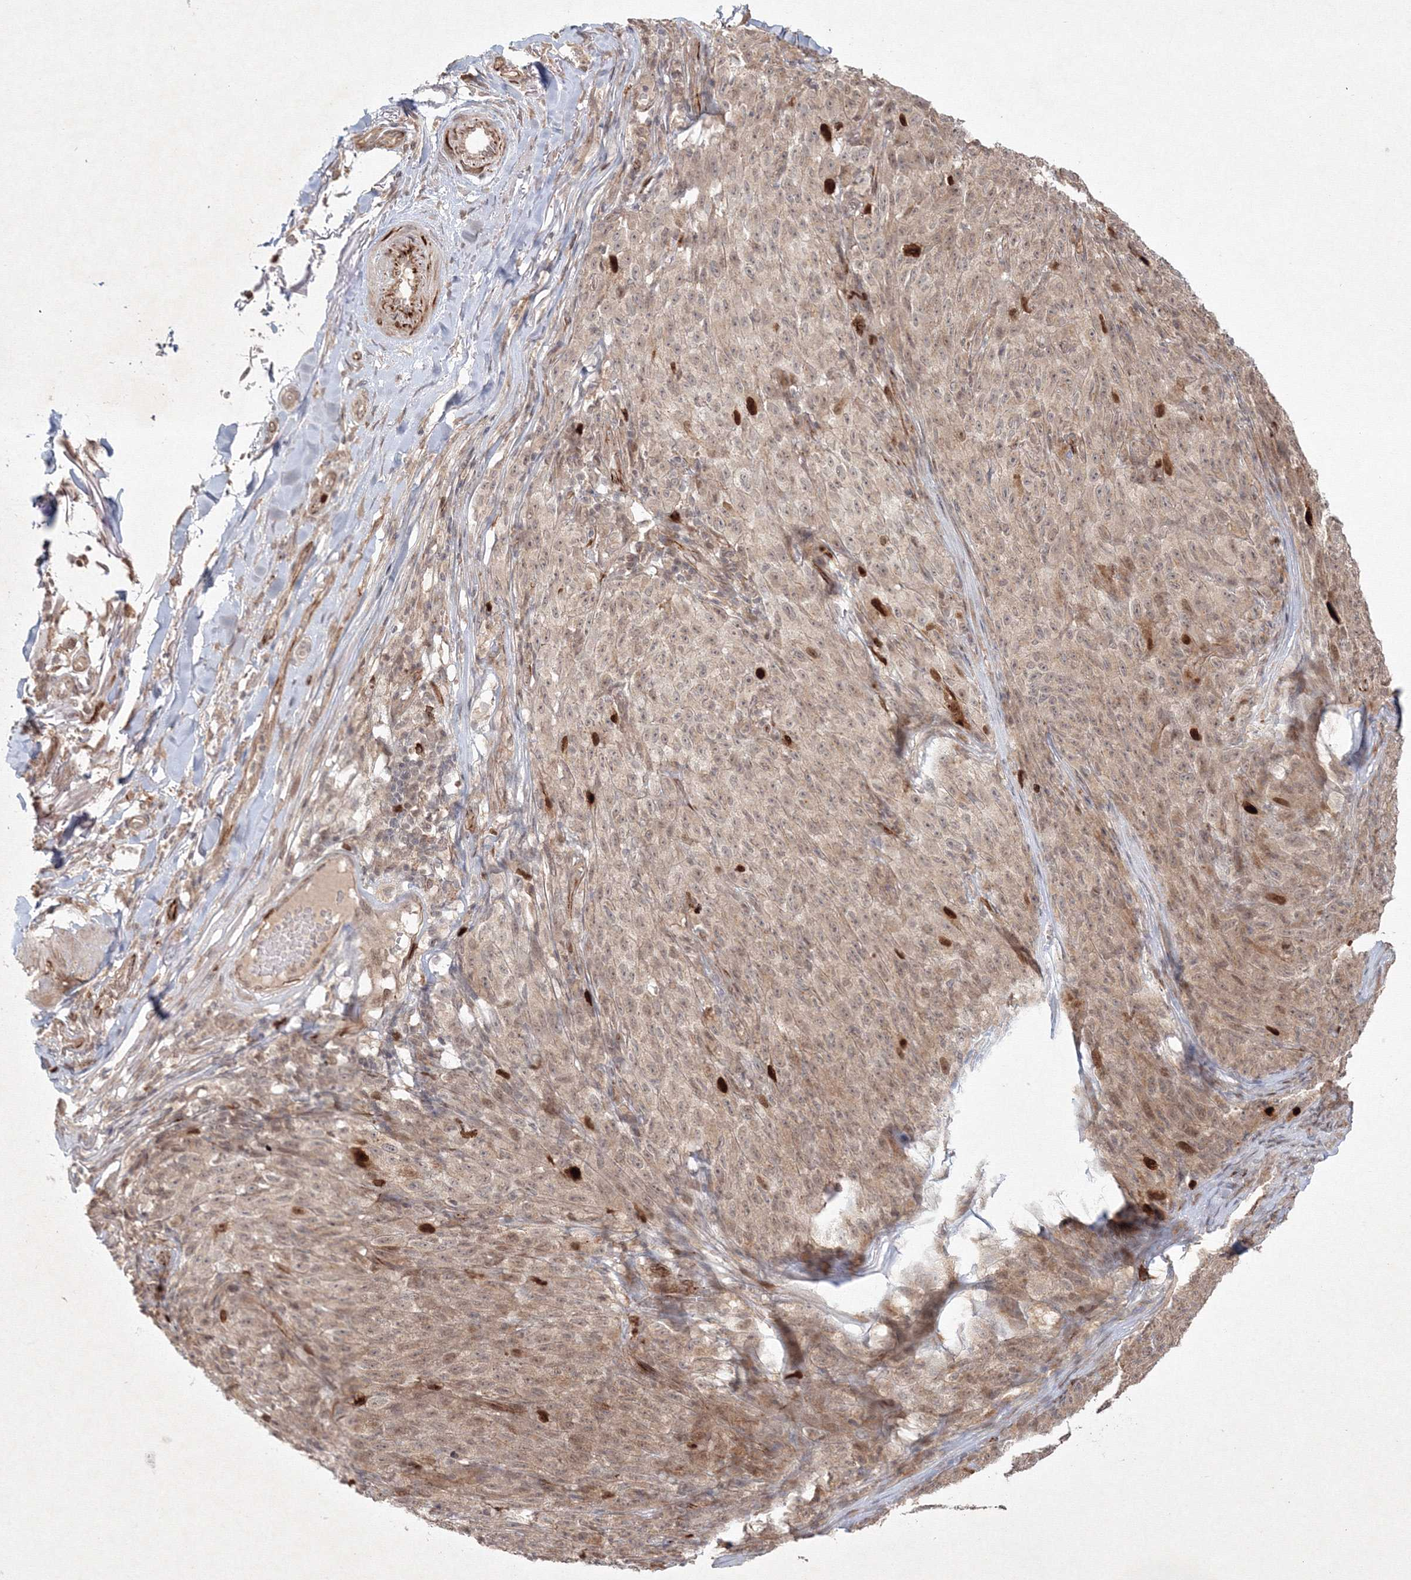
{"staining": {"intensity": "weak", "quantity": ">75%", "location": "cytoplasmic/membranous,nuclear"}, "tissue": "melanoma", "cell_type": "Tumor cells", "image_type": "cancer", "snomed": [{"axis": "morphology", "description": "Malignant melanoma, NOS"}, {"axis": "topography", "description": "Skin"}], "caption": "This is a histology image of immunohistochemistry (IHC) staining of malignant melanoma, which shows weak expression in the cytoplasmic/membranous and nuclear of tumor cells.", "gene": "KIF20A", "patient": {"sex": "female", "age": 82}}